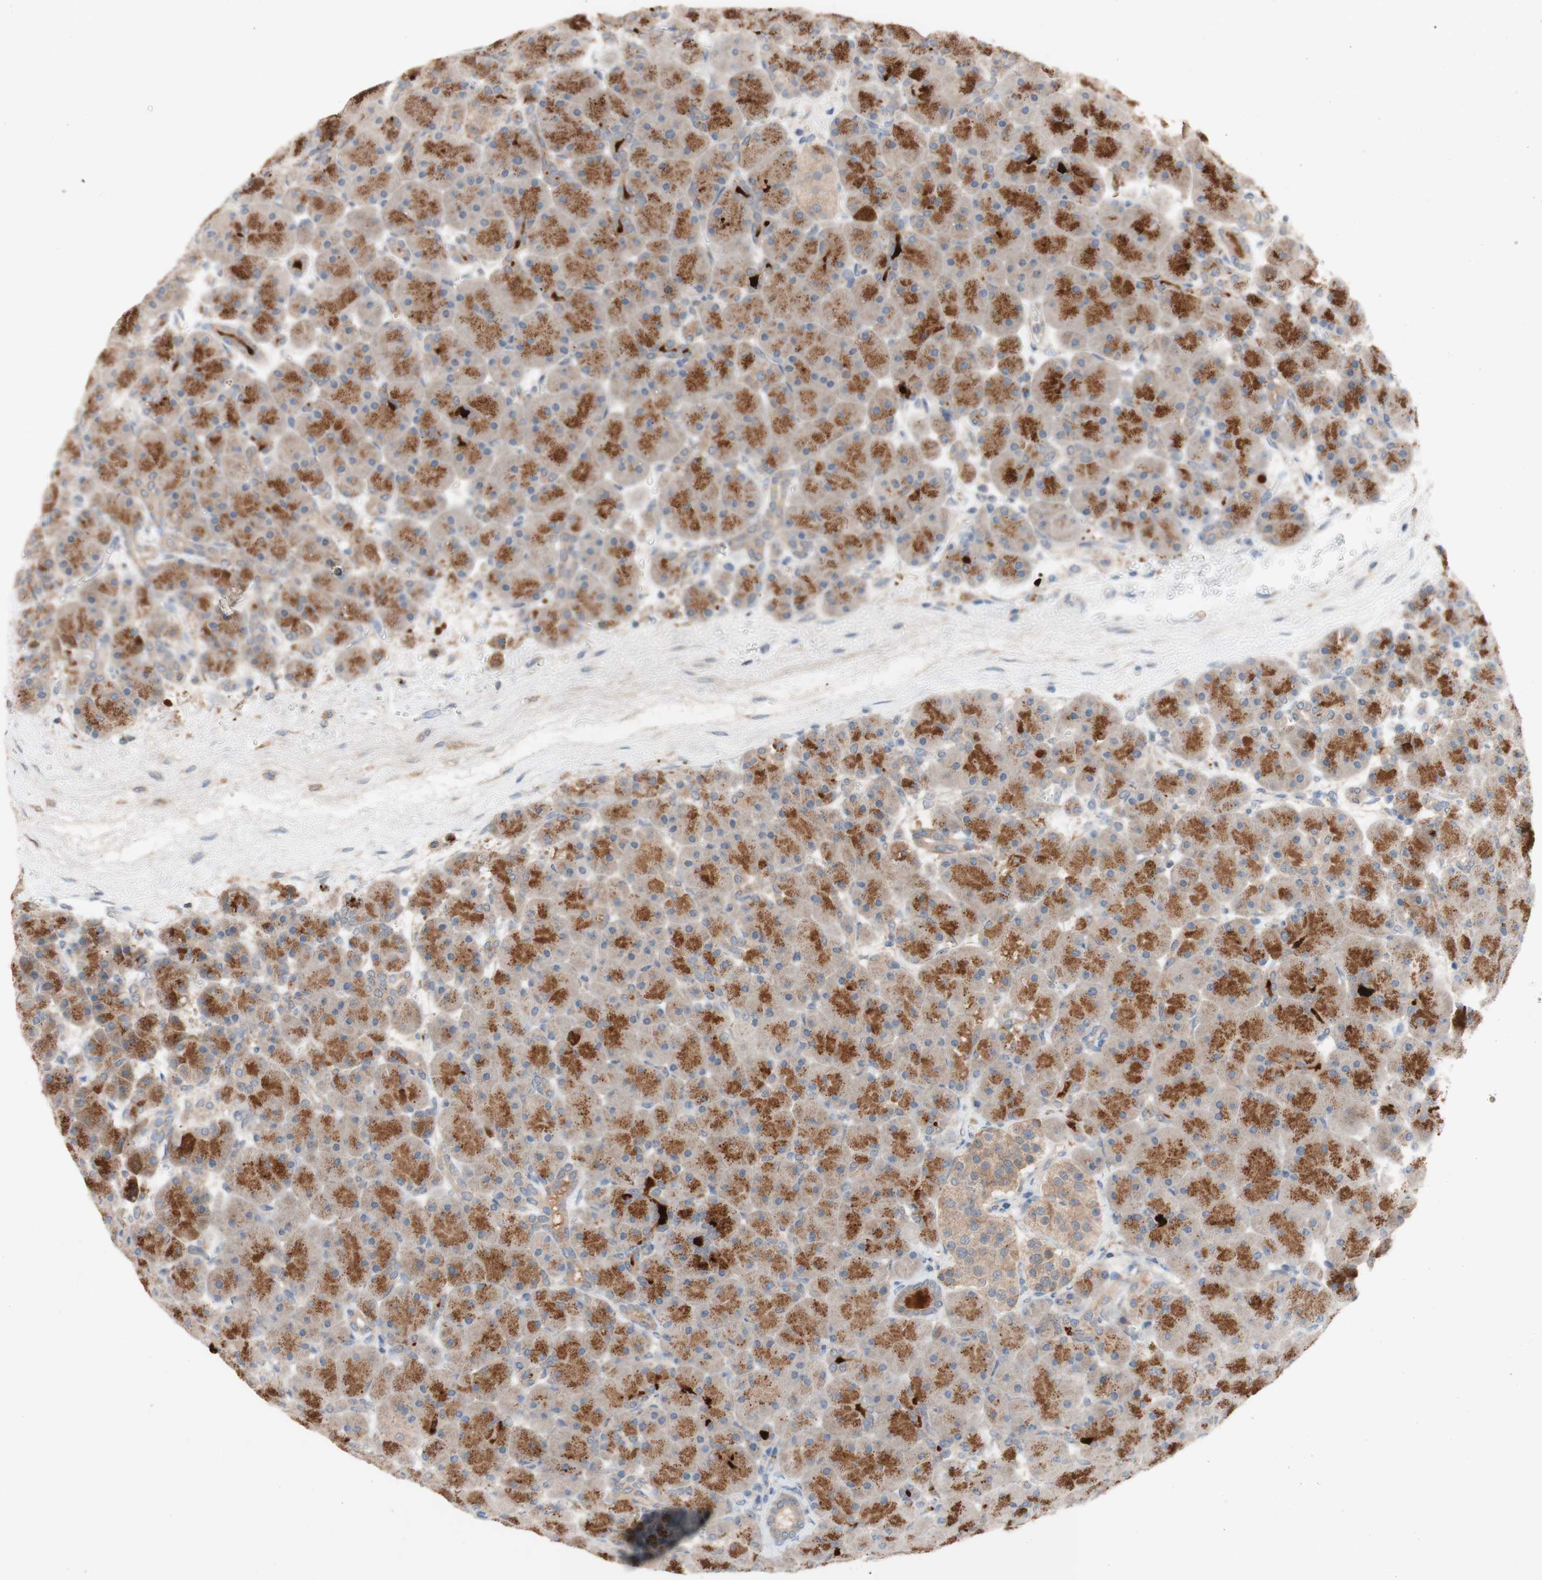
{"staining": {"intensity": "strong", "quantity": ">75%", "location": "cytoplasmic/membranous"}, "tissue": "pancreas", "cell_type": "Exocrine glandular cells", "image_type": "normal", "snomed": [{"axis": "morphology", "description": "Normal tissue, NOS"}, {"axis": "topography", "description": "Pancreas"}], "caption": "Protein analysis of normal pancreas exhibits strong cytoplasmic/membranous positivity in approximately >75% of exocrine glandular cells.", "gene": "PEX2", "patient": {"sex": "male", "age": 66}}